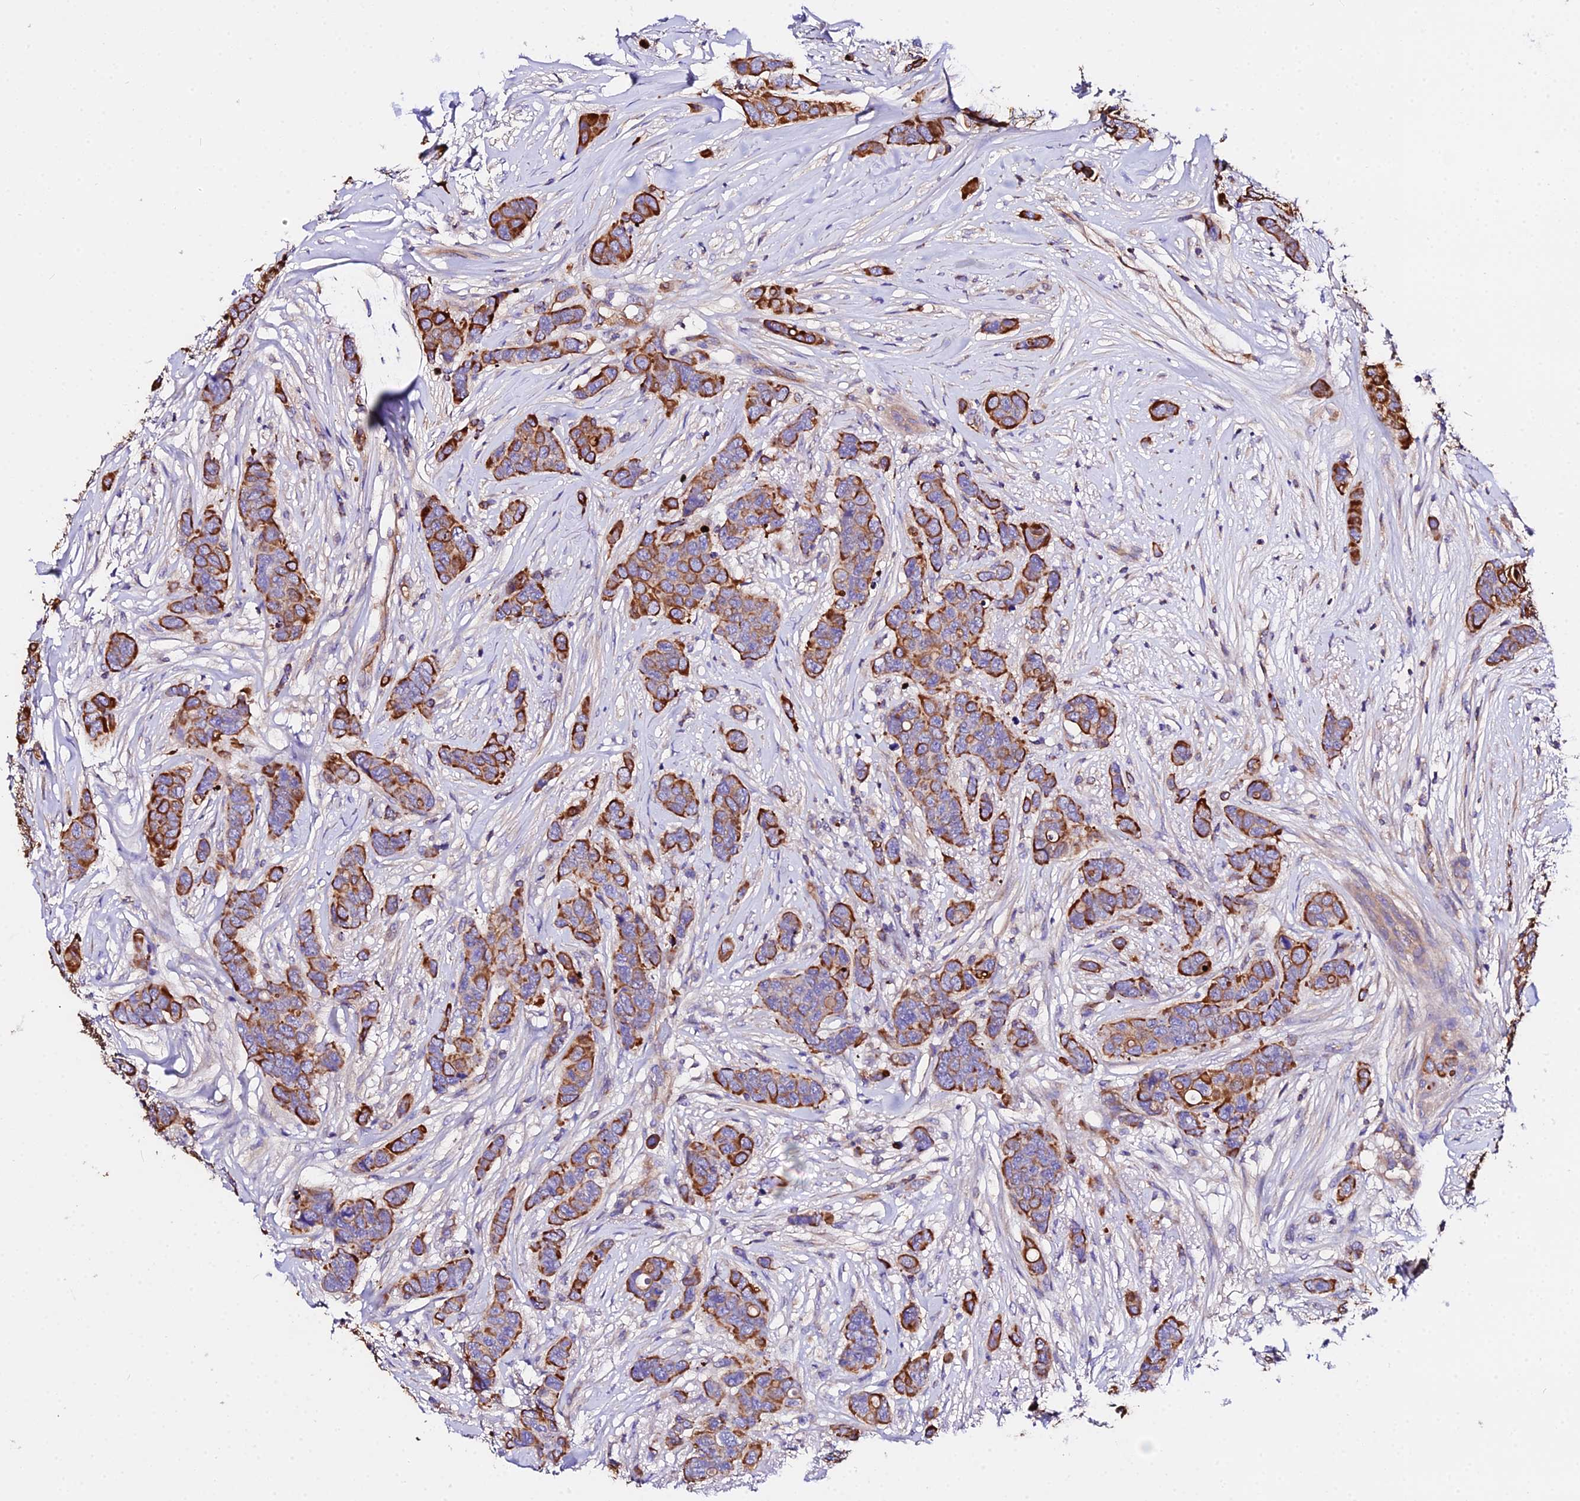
{"staining": {"intensity": "strong", "quantity": ">75%", "location": "cytoplasmic/membranous"}, "tissue": "breast cancer", "cell_type": "Tumor cells", "image_type": "cancer", "snomed": [{"axis": "morphology", "description": "Lobular carcinoma"}, {"axis": "topography", "description": "Breast"}], "caption": "Lobular carcinoma (breast) stained for a protein (brown) displays strong cytoplasmic/membranous positive expression in about >75% of tumor cells.", "gene": "DAW1", "patient": {"sex": "female", "age": 51}}